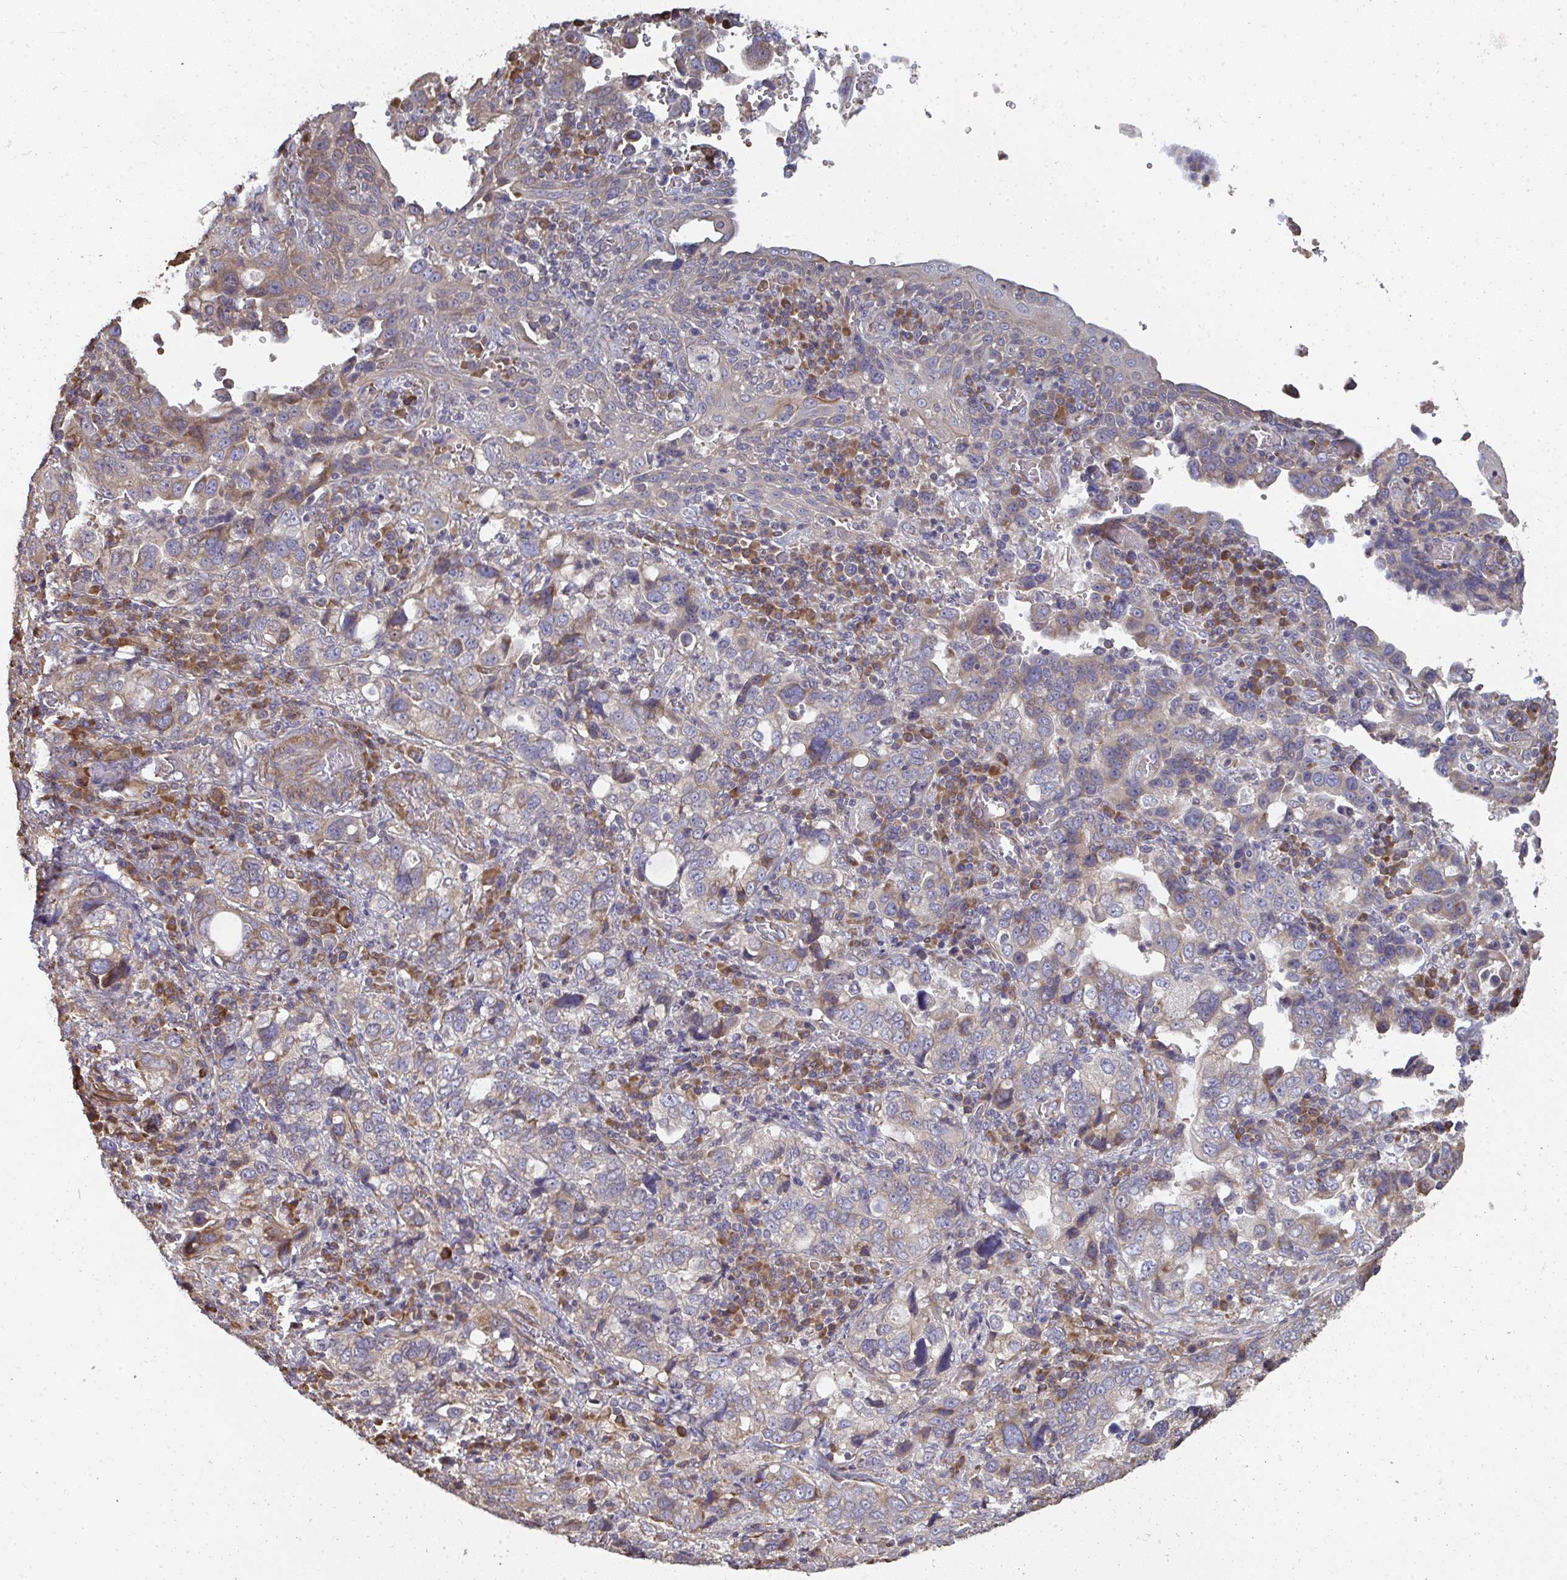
{"staining": {"intensity": "weak", "quantity": "25%-75%", "location": "cytoplasmic/membranous"}, "tissue": "stomach cancer", "cell_type": "Tumor cells", "image_type": "cancer", "snomed": [{"axis": "morphology", "description": "Adenocarcinoma, NOS"}, {"axis": "topography", "description": "Stomach, upper"}], "caption": "Immunohistochemistry of human stomach adenocarcinoma reveals low levels of weak cytoplasmic/membranous staining in about 25%-75% of tumor cells. The staining was performed using DAB (3,3'-diaminobenzidine), with brown indicating positive protein expression. Nuclei are stained blue with hematoxylin.", "gene": "ZFYVE28", "patient": {"sex": "female", "age": 81}}